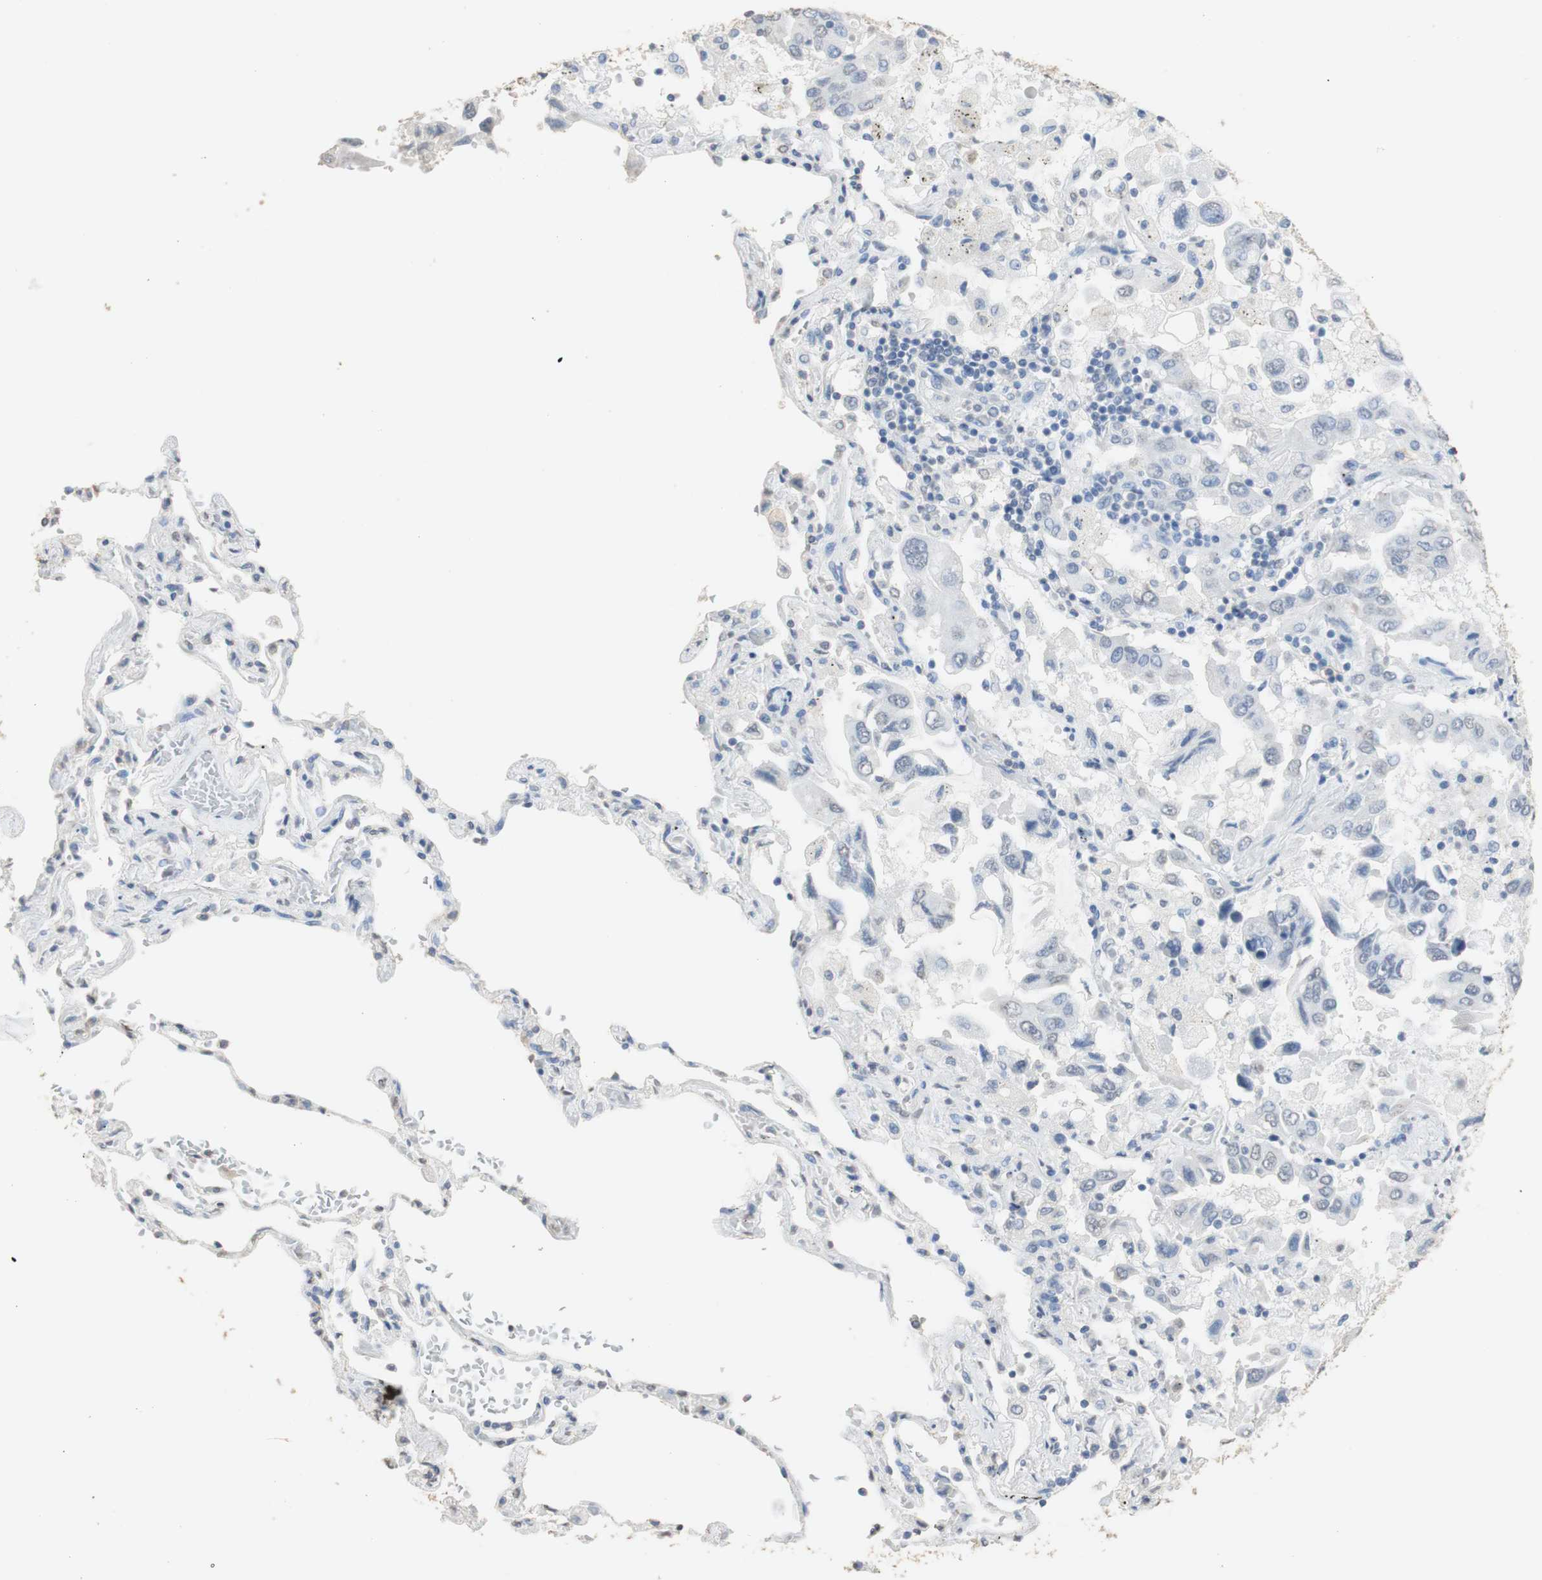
{"staining": {"intensity": "negative", "quantity": "none", "location": "none"}, "tissue": "lung cancer", "cell_type": "Tumor cells", "image_type": "cancer", "snomed": [{"axis": "morphology", "description": "Adenocarcinoma, NOS"}, {"axis": "topography", "description": "Lung"}], "caption": "Immunohistochemistry (IHC) micrograph of lung adenocarcinoma stained for a protein (brown), which demonstrates no positivity in tumor cells.", "gene": "L1CAM", "patient": {"sex": "male", "age": 64}}